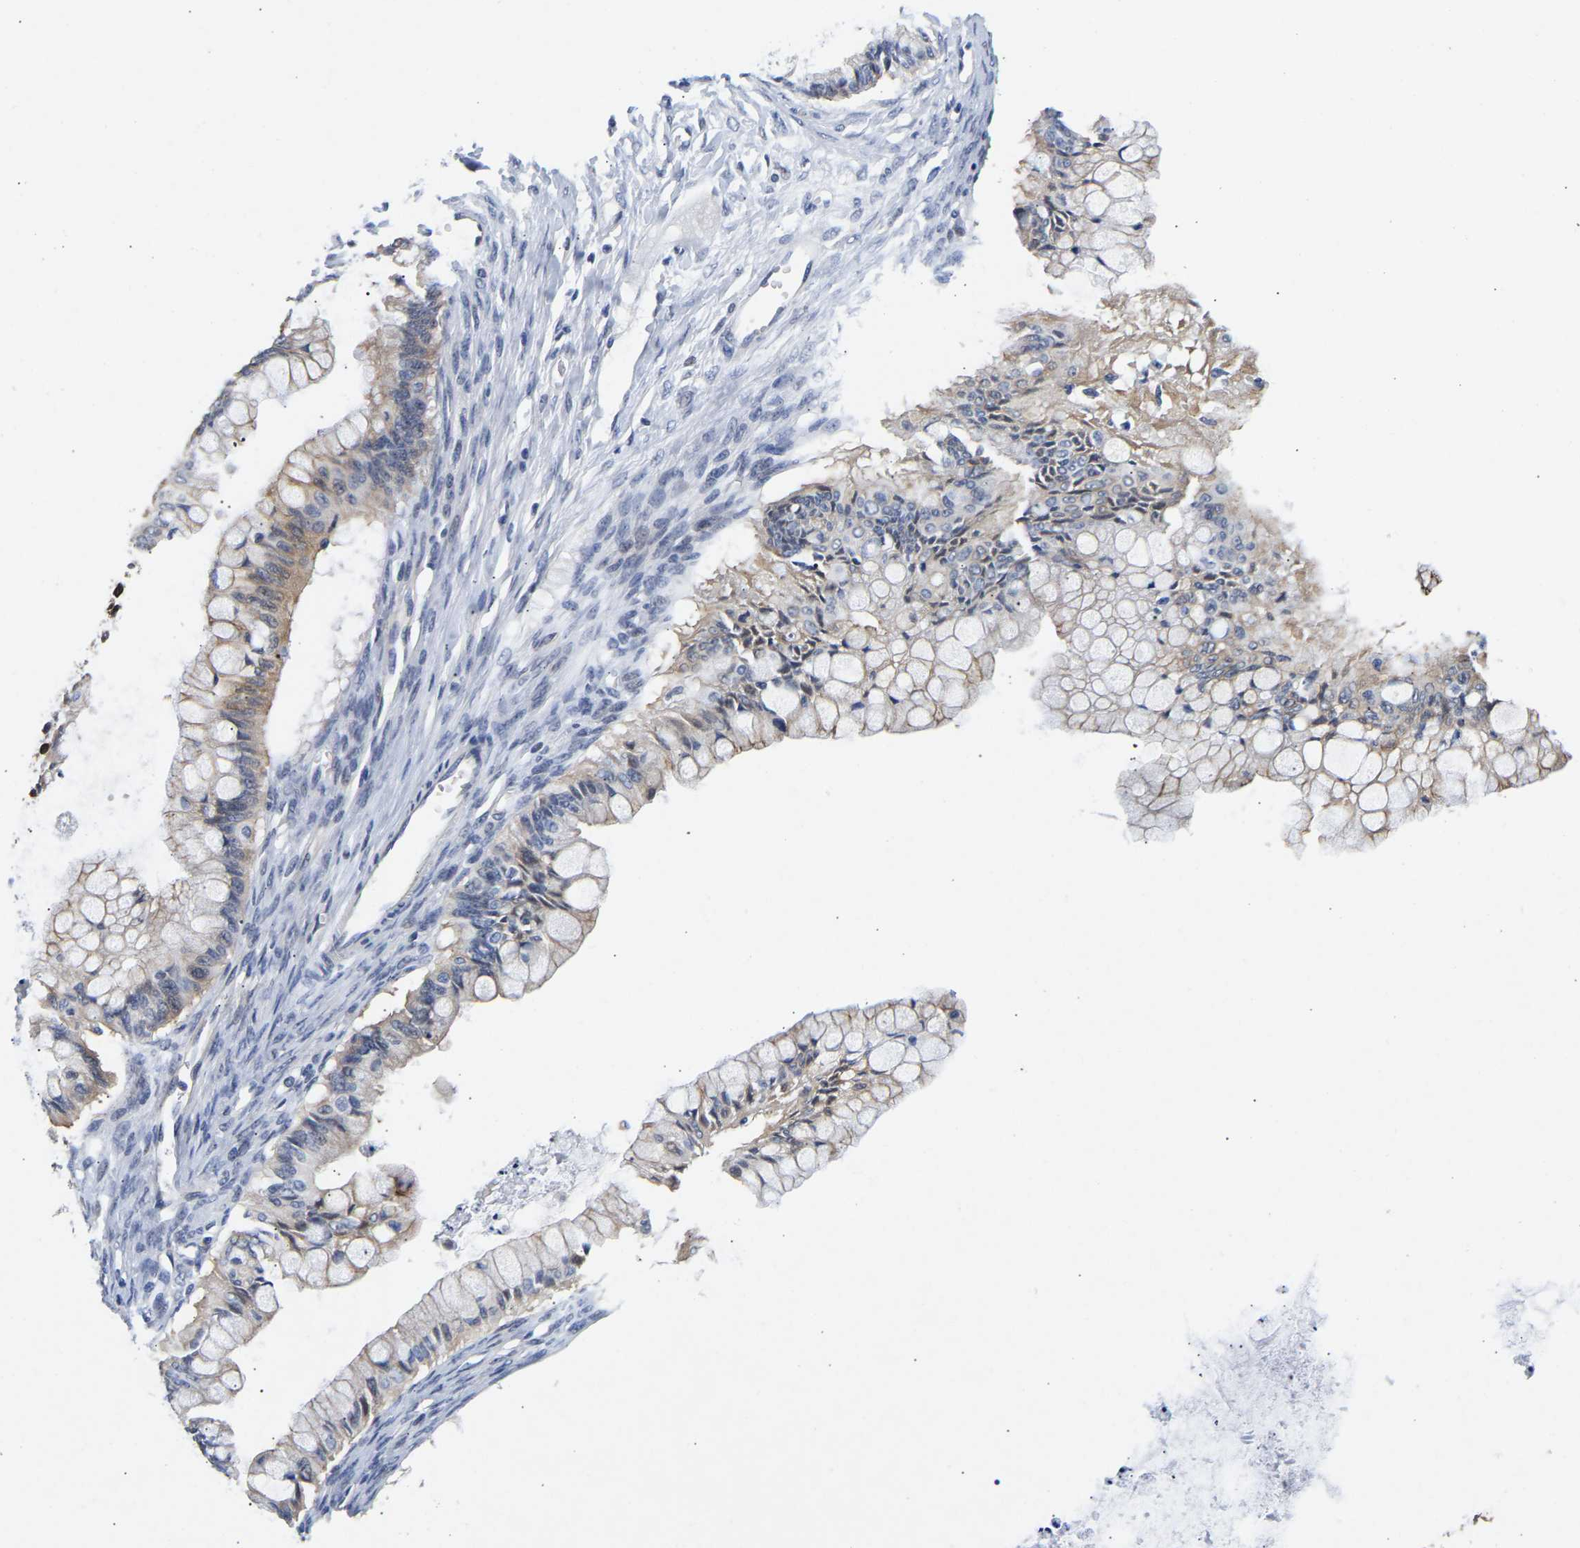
{"staining": {"intensity": "weak", "quantity": "25%-75%", "location": "cytoplasmic/membranous"}, "tissue": "ovarian cancer", "cell_type": "Tumor cells", "image_type": "cancer", "snomed": [{"axis": "morphology", "description": "Cystadenocarcinoma, mucinous, NOS"}, {"axis": "topography", "description": "Ovary"}], "caption": "High-power microscopy captured an IHC photomicrograph of ovarian cancer, revealing weak cytoplasmic/membranous expression in about 25%-75% of tumor cells.", "gene": "CCDC6", "patient": {"sex": "female", "age": 57}}